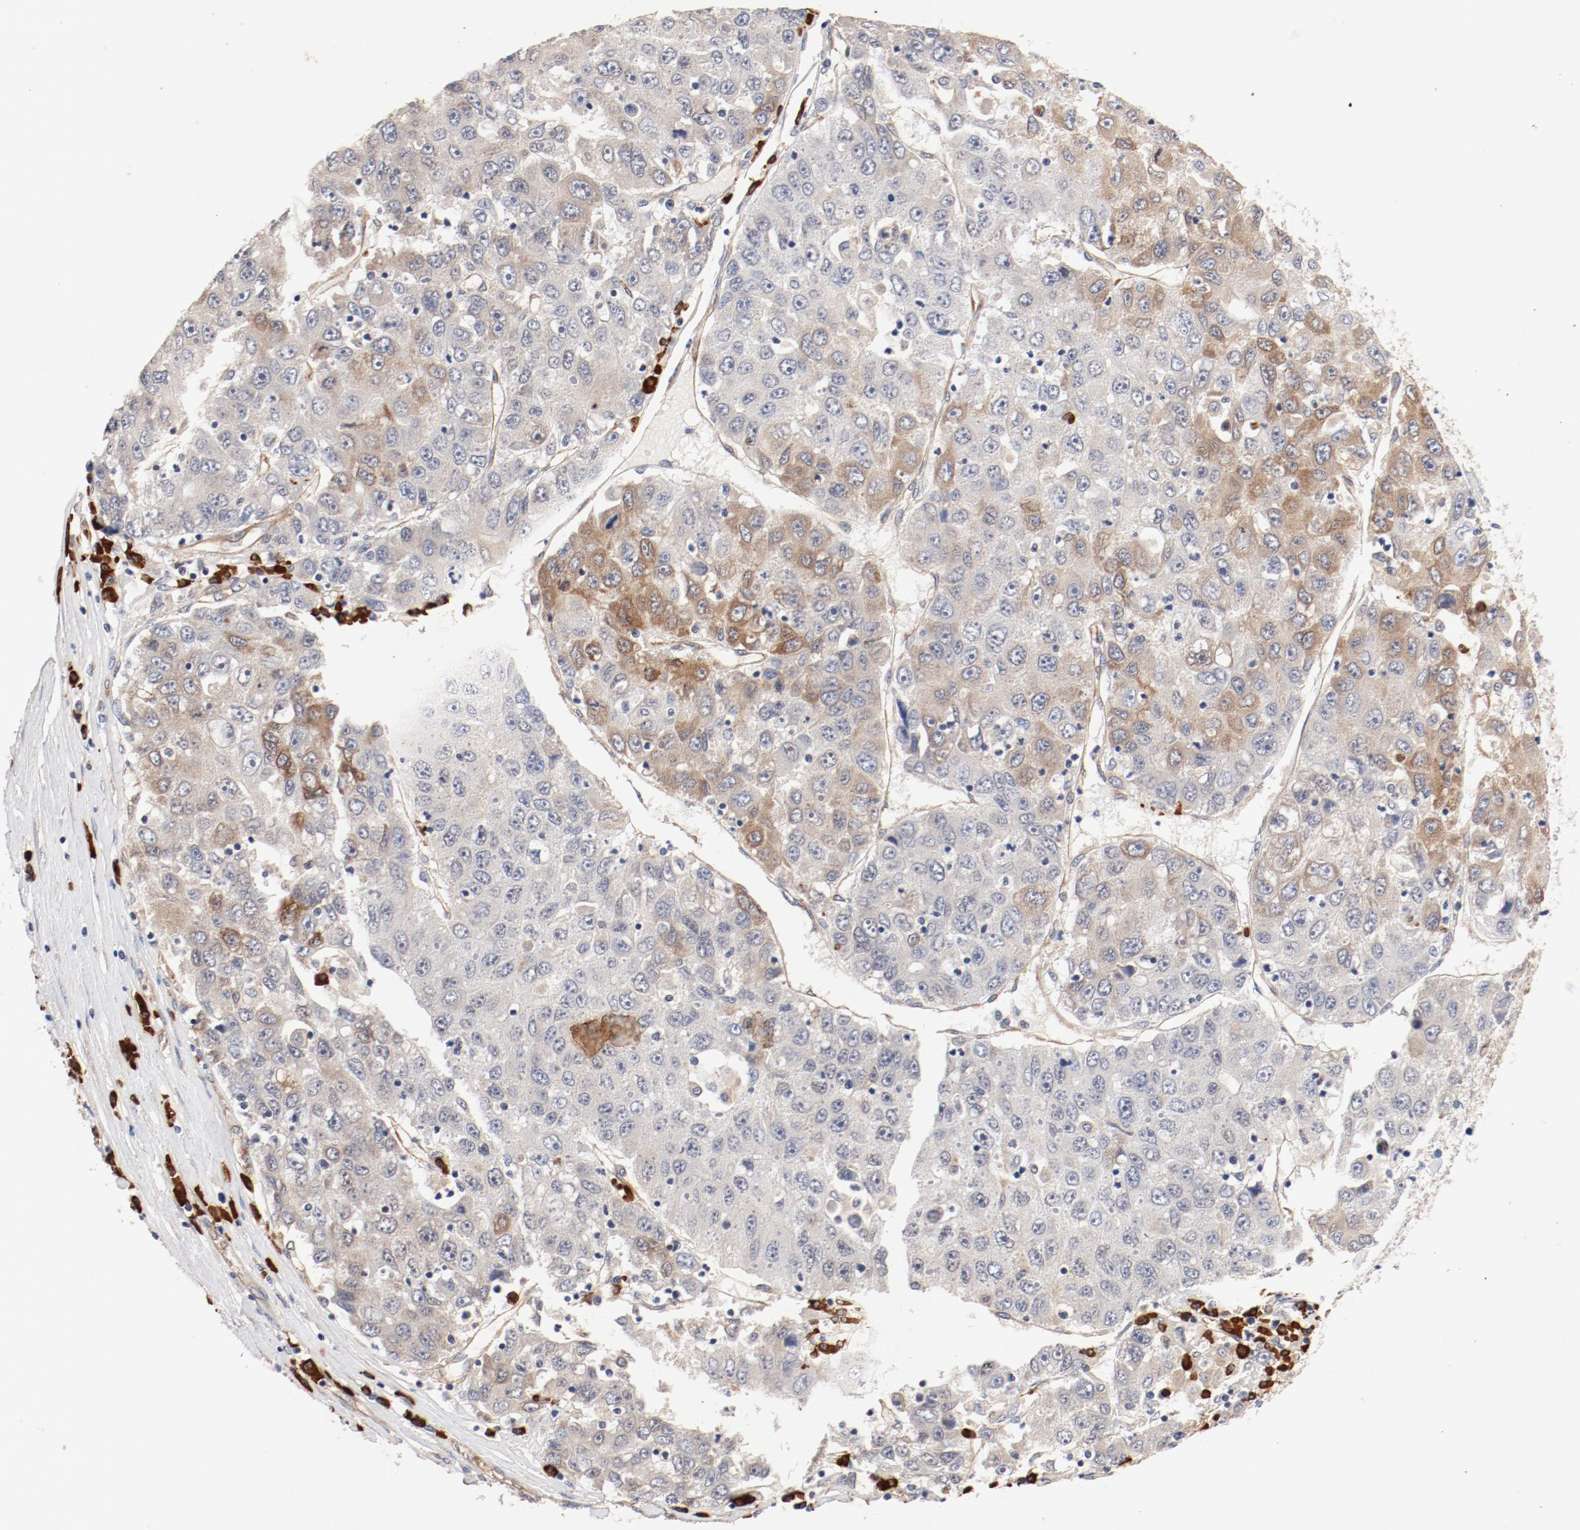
{"staining": {"intensity": "moderate", "quantity": "<25%", "location": "cytoplasmic/membranous"}, "tissue": "liver cancer", "cell_type": "Tumor cells", "image_type": "cancer", "snomed": [{"axis": "morphology", "description": "Carcinoma, Hepatocellular, NOS"}, {"axis": "topography", "description": "Liver"}], "caption": "An immunohistochemistry (IHC) image of neoplastic tissue is shown. Protein staining in brown highlights moderate cytoplasmic/membranous positivity in liver hepatocellular carcinoma within tumor cells.", "gene": "UBE2J1", "patient": {"sex": "male", "age": 49}}